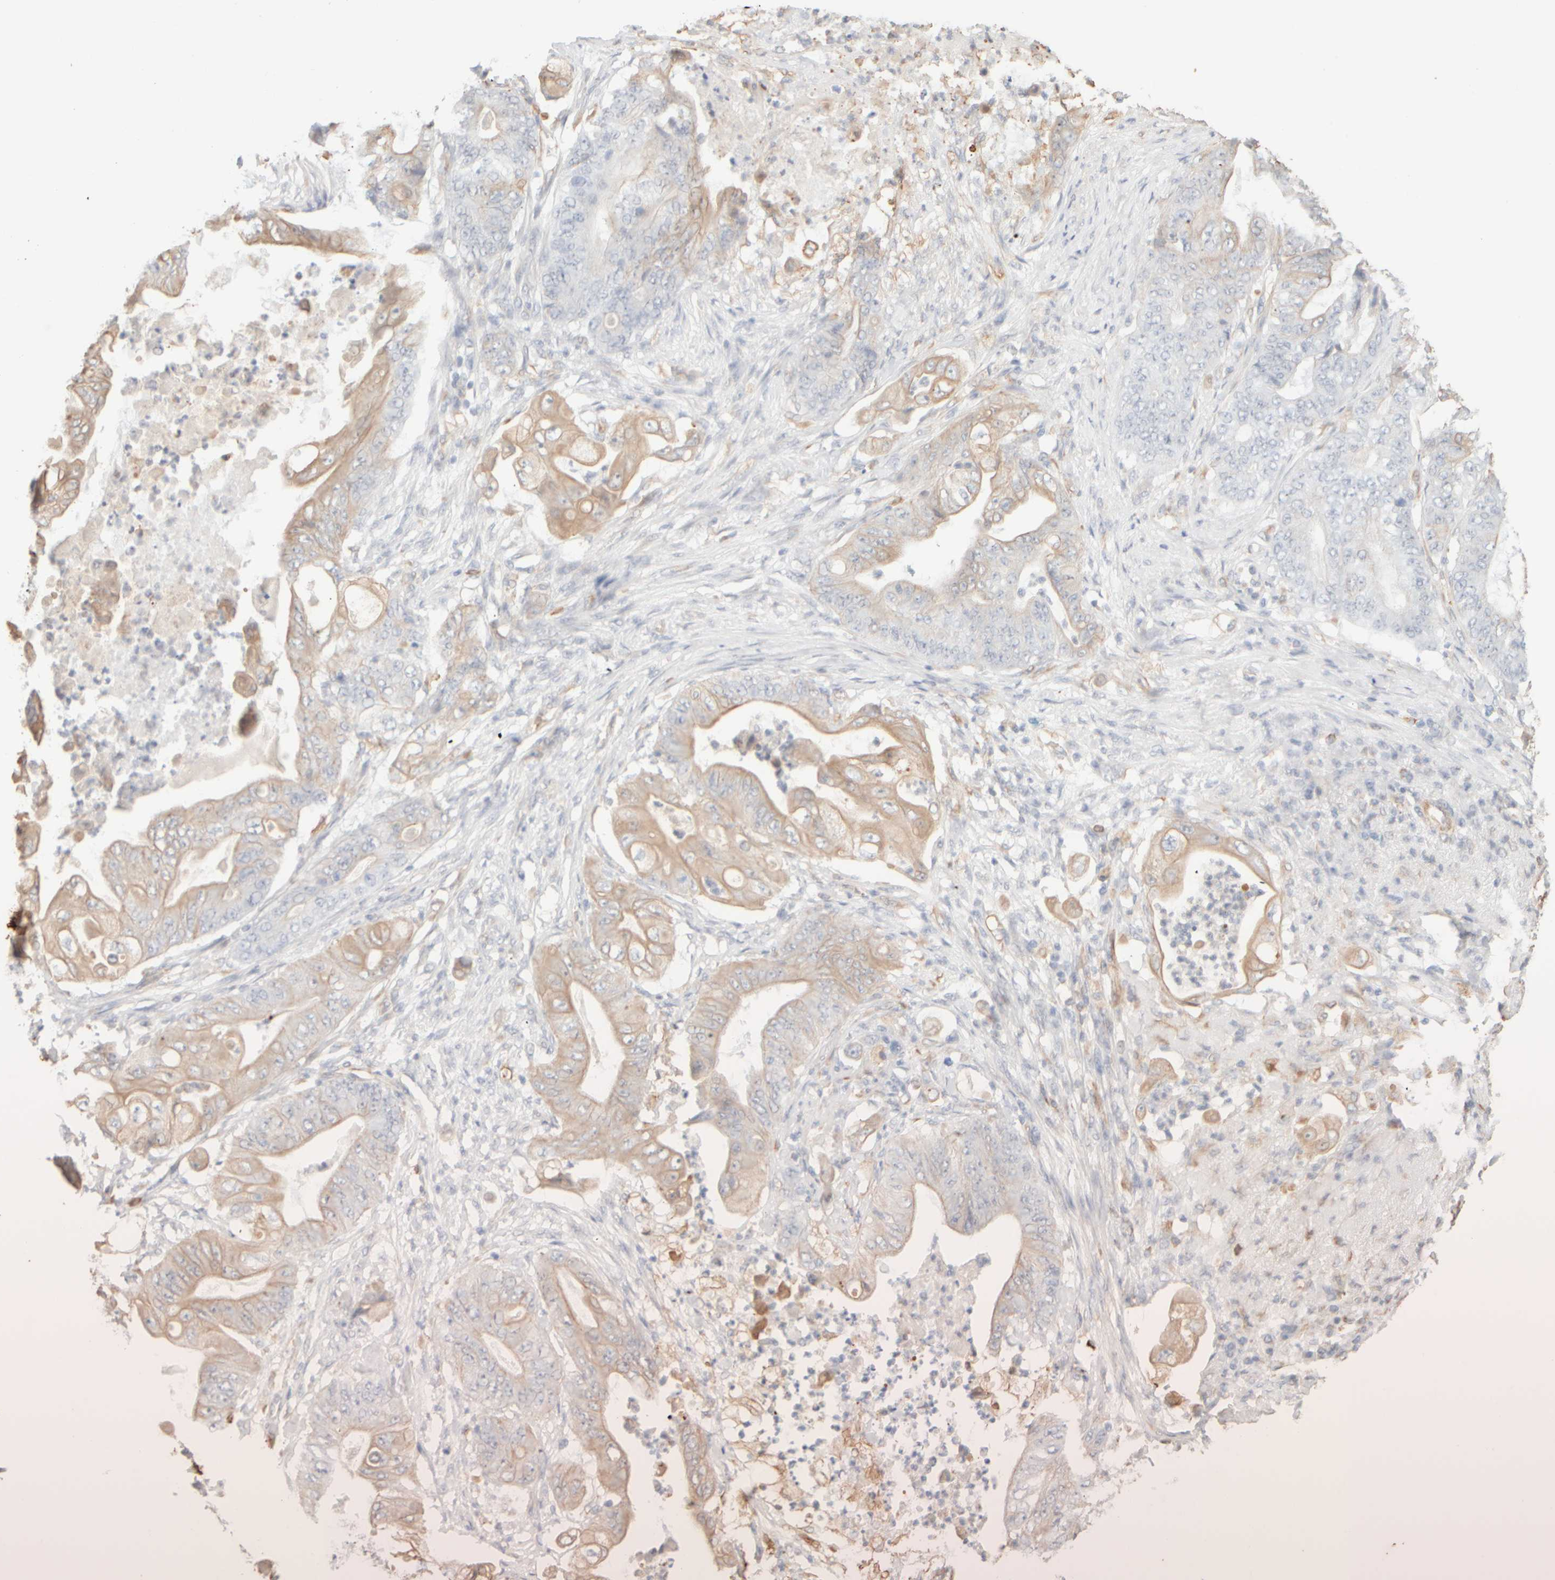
{"staining": {"intensity": "weak", "quantity": "25%-75%", "location": "cytoplasmic/membranous"}, "tissue": "stomach cancer", "cell_type": "Tumor cells", "image_type": "cancer", "snomed": [{"axis": "morphology", "description": "Adenocarcinoma, NOS"}, {"axis": "topography", "description": "Stomach"}], "caption": "Weak cytoplasmic/membranous staining is appreciated in about 25%-75% of tumor cells in stomach adenocarcinoma. Nuclei are stained in blue.", "gene": "KRT15", "patient": {"sex": "female", "age": 73}}